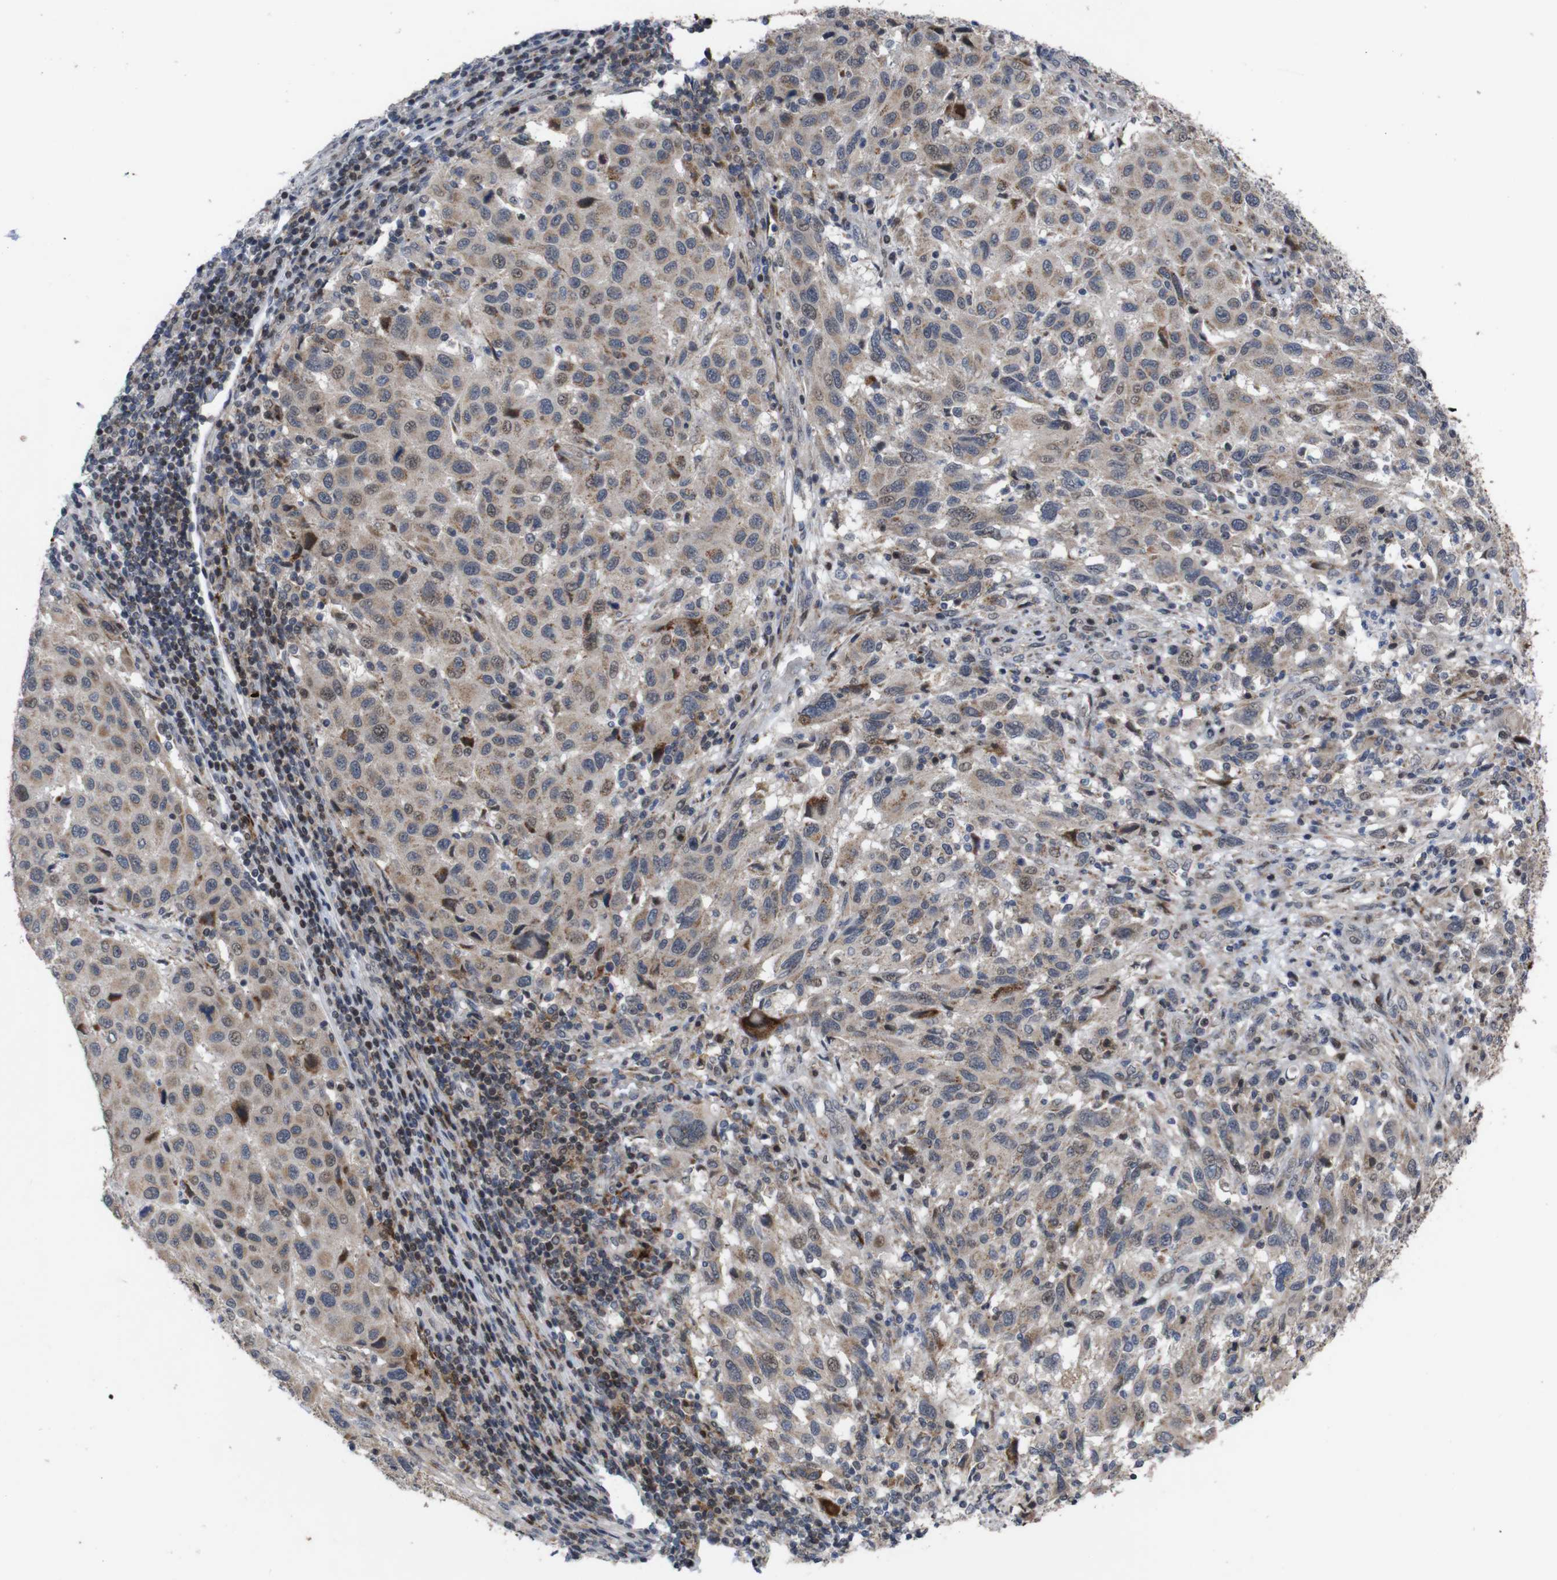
{"staining": {"intensity": "weak", "quantity": ">75%", "location": "cytoplasmic/membranous,nuclear"}, "tissue": "melanoma", "cell_type": "Tumor cells", "image_type": "cancer", "snomed": [{"axis": "morphology", "description": "Malignant melanoma, Metastatic site"}, {"axis": "topography", "description": "Lymph node"}], "caption": "An image showing weak cytoplasmic/membranous and nuclear staining in about >75% of tumor cells in melanoma, as visualized by brown immunohistochemical staining.", "gene": "ATP7B", "patient": {"sex": "male", "age": 61}}